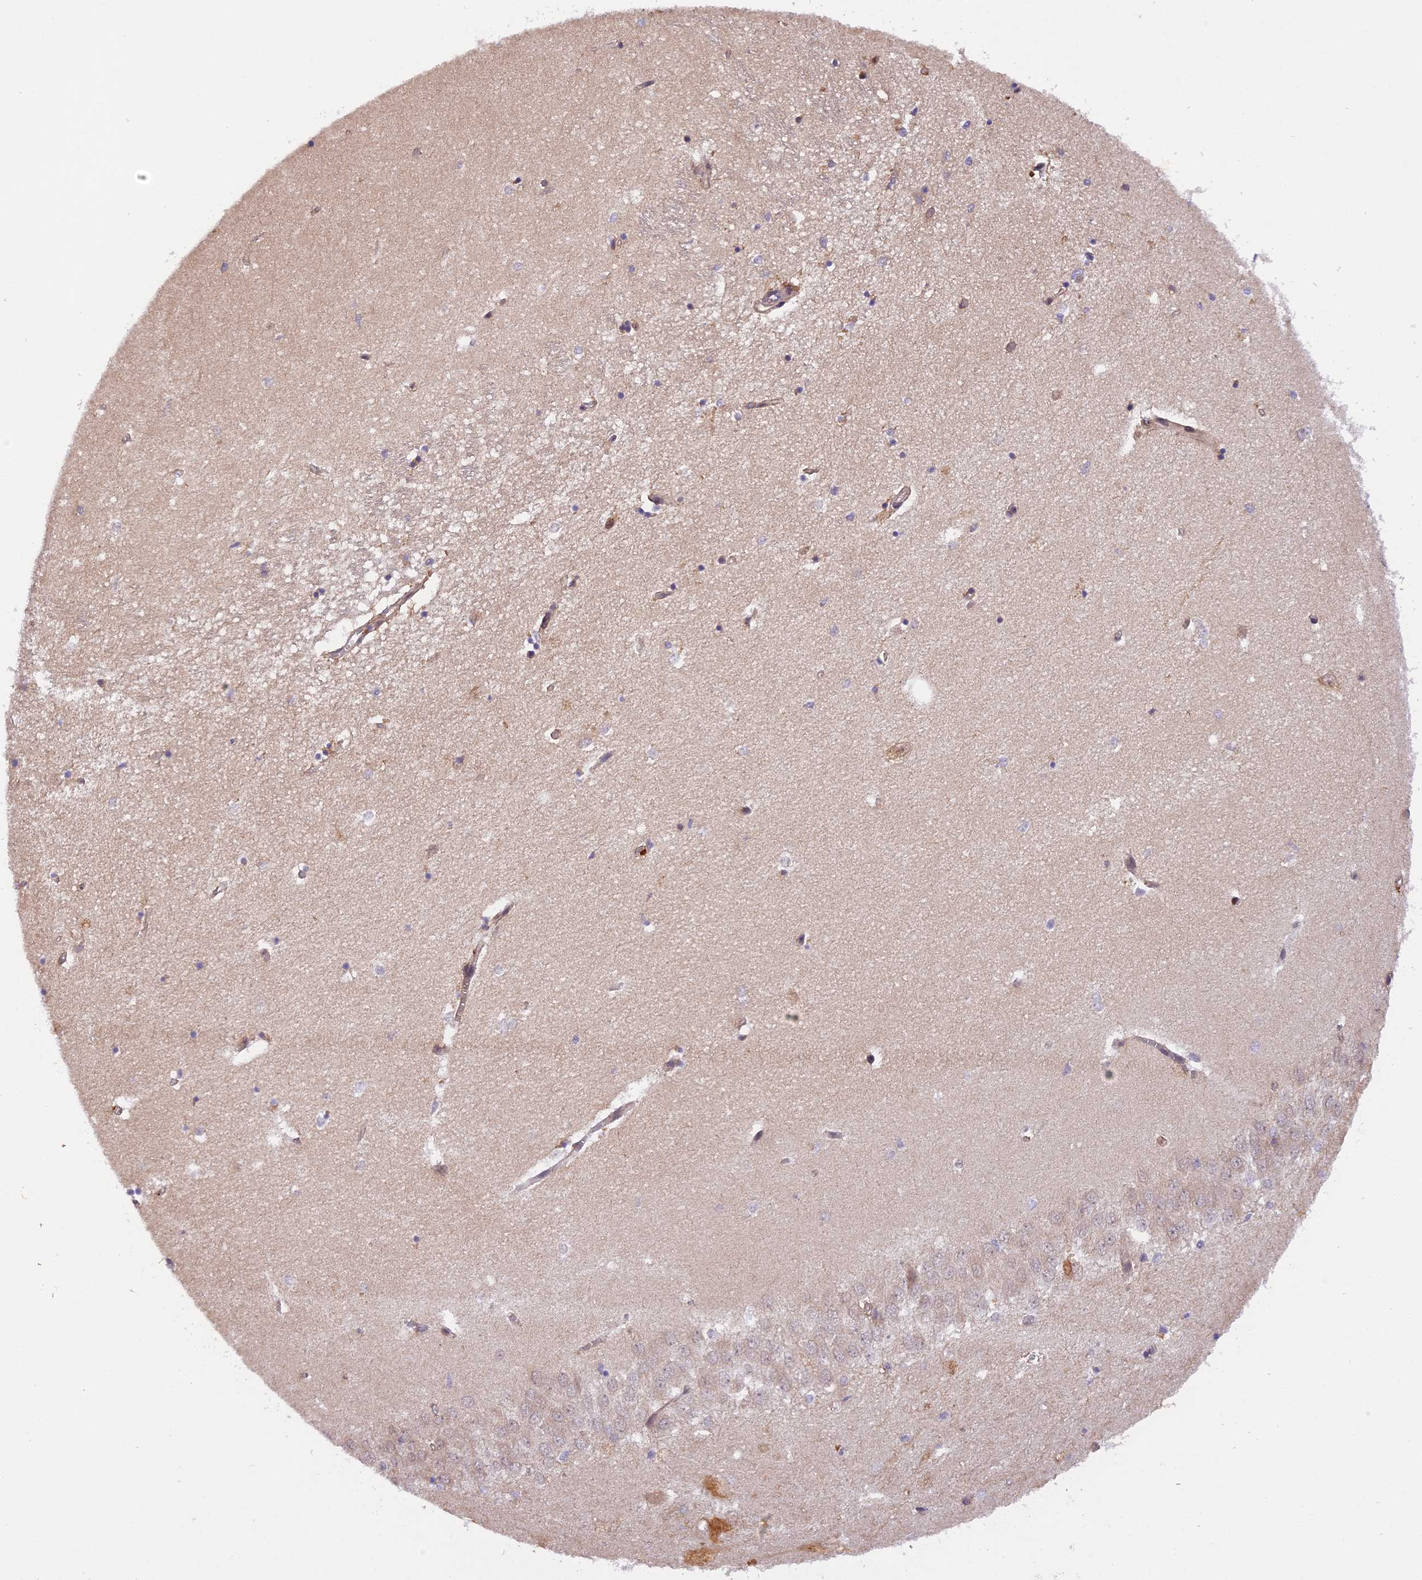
{"staining": {"intensity": "weak", "quantity": "<25%", "location": "cytoplasmic/membranous"}, "tissue": "hippocampus", "cell_type": "Glial cells", "image_type": "normal", "snomed": [{"axis": "morphology", "description": "Normal tissue, NOS"}, {"axis": "topography", "description": "Hippocampus"}], "caption": "A high-resolution photomicrograph shows immunohistochemistry staining of unremarkable hippocampus, which reveals no significant staining in glial cells.", "gene": "SAMD4A", "patient": {"sex": "female", "age": 64}}